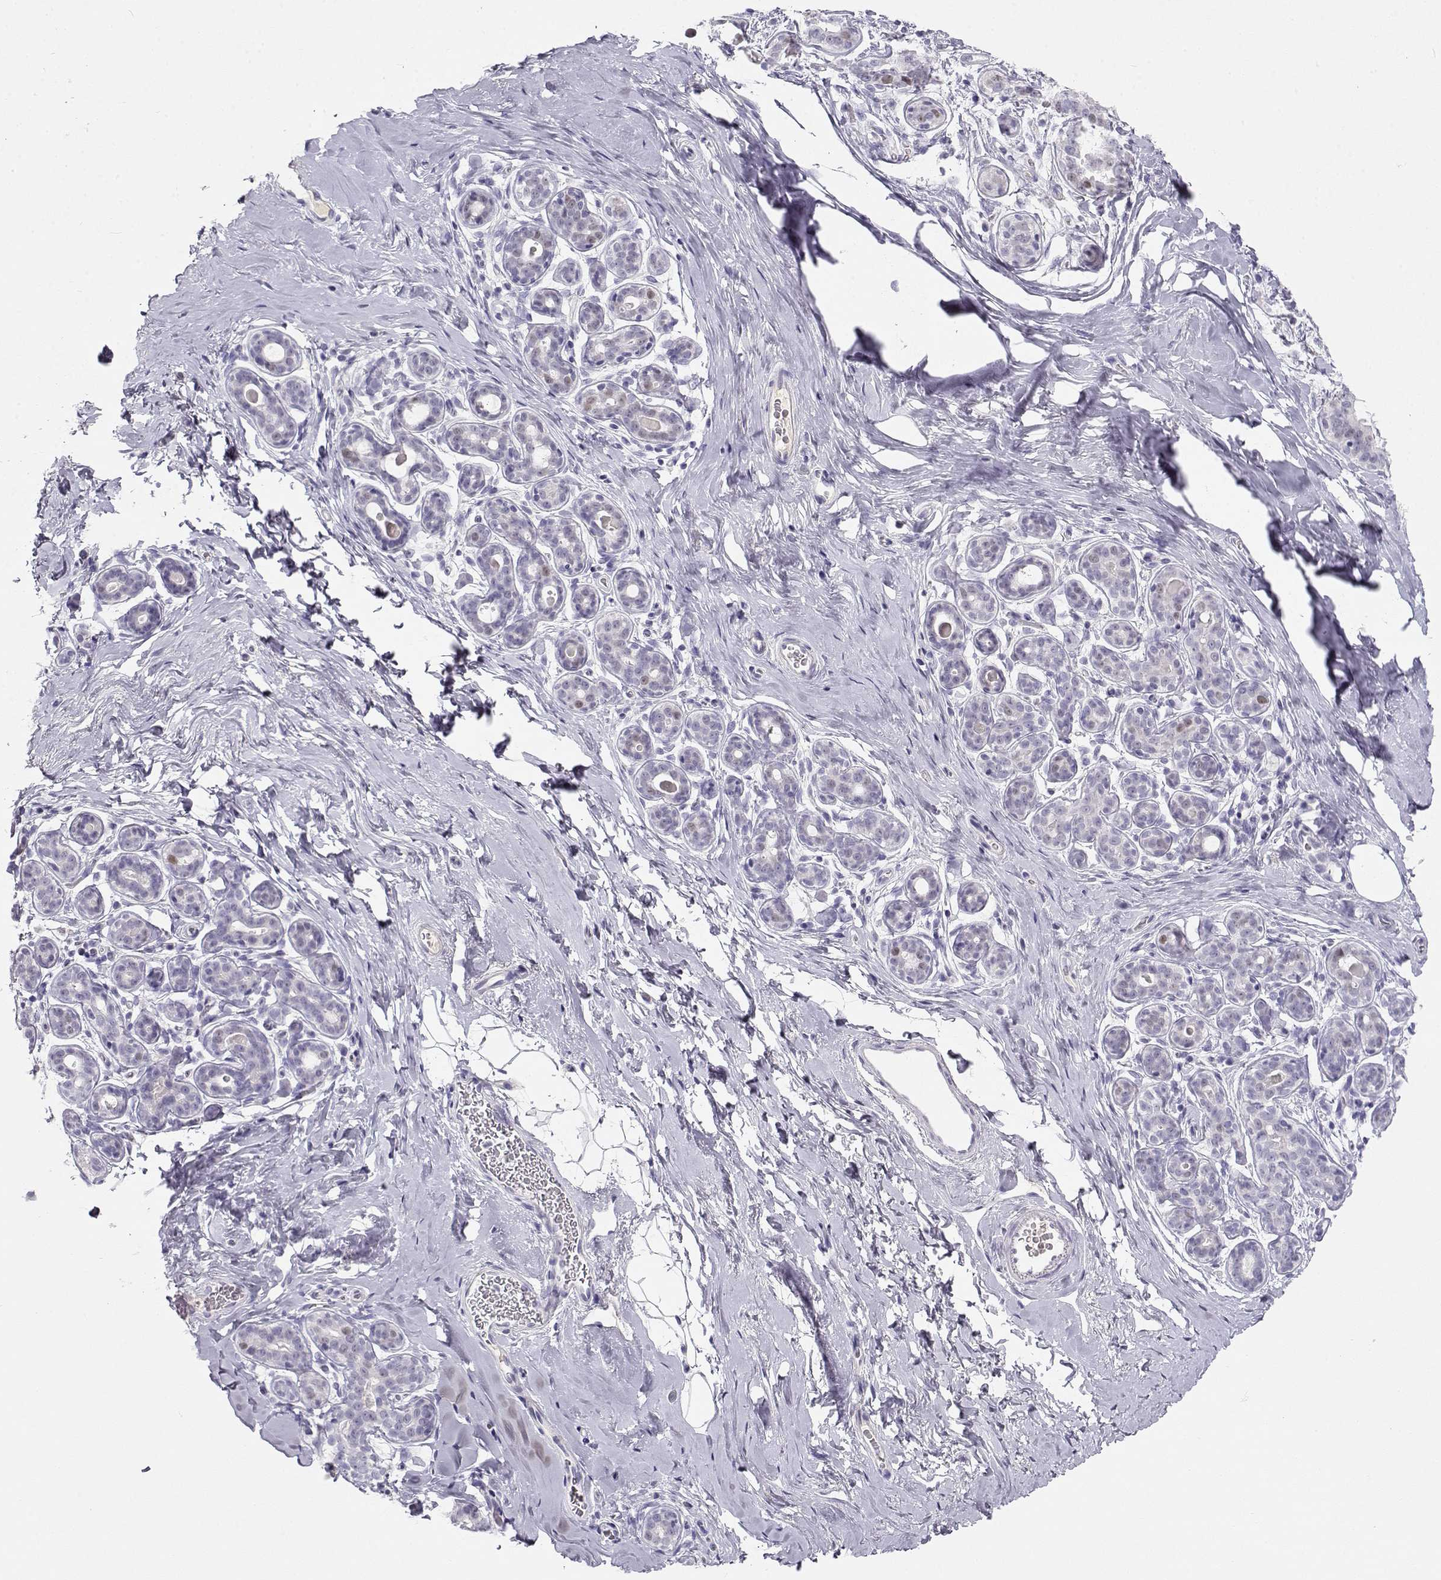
{"staining": {"intensity": "negative", "quantity": "none", "location": "none"}, "tissue": "breast", "cell_type": "Adipocytes", "image_type": "normal", "snomed": [{"axis": "morphology", "description": "Normal tissue, NOS"}, {"axis": "topography", "description": "Skin"}, {"axis": "topography", "description": "Breast"}], "caption": "High power microscopy micrograph of an immunohistochemistry (IHC) image of unremarkable breast, revealing no significant expression in adipocytes.", "gene": "OPN5", "patient": {"sex": "female", "age": 43}}